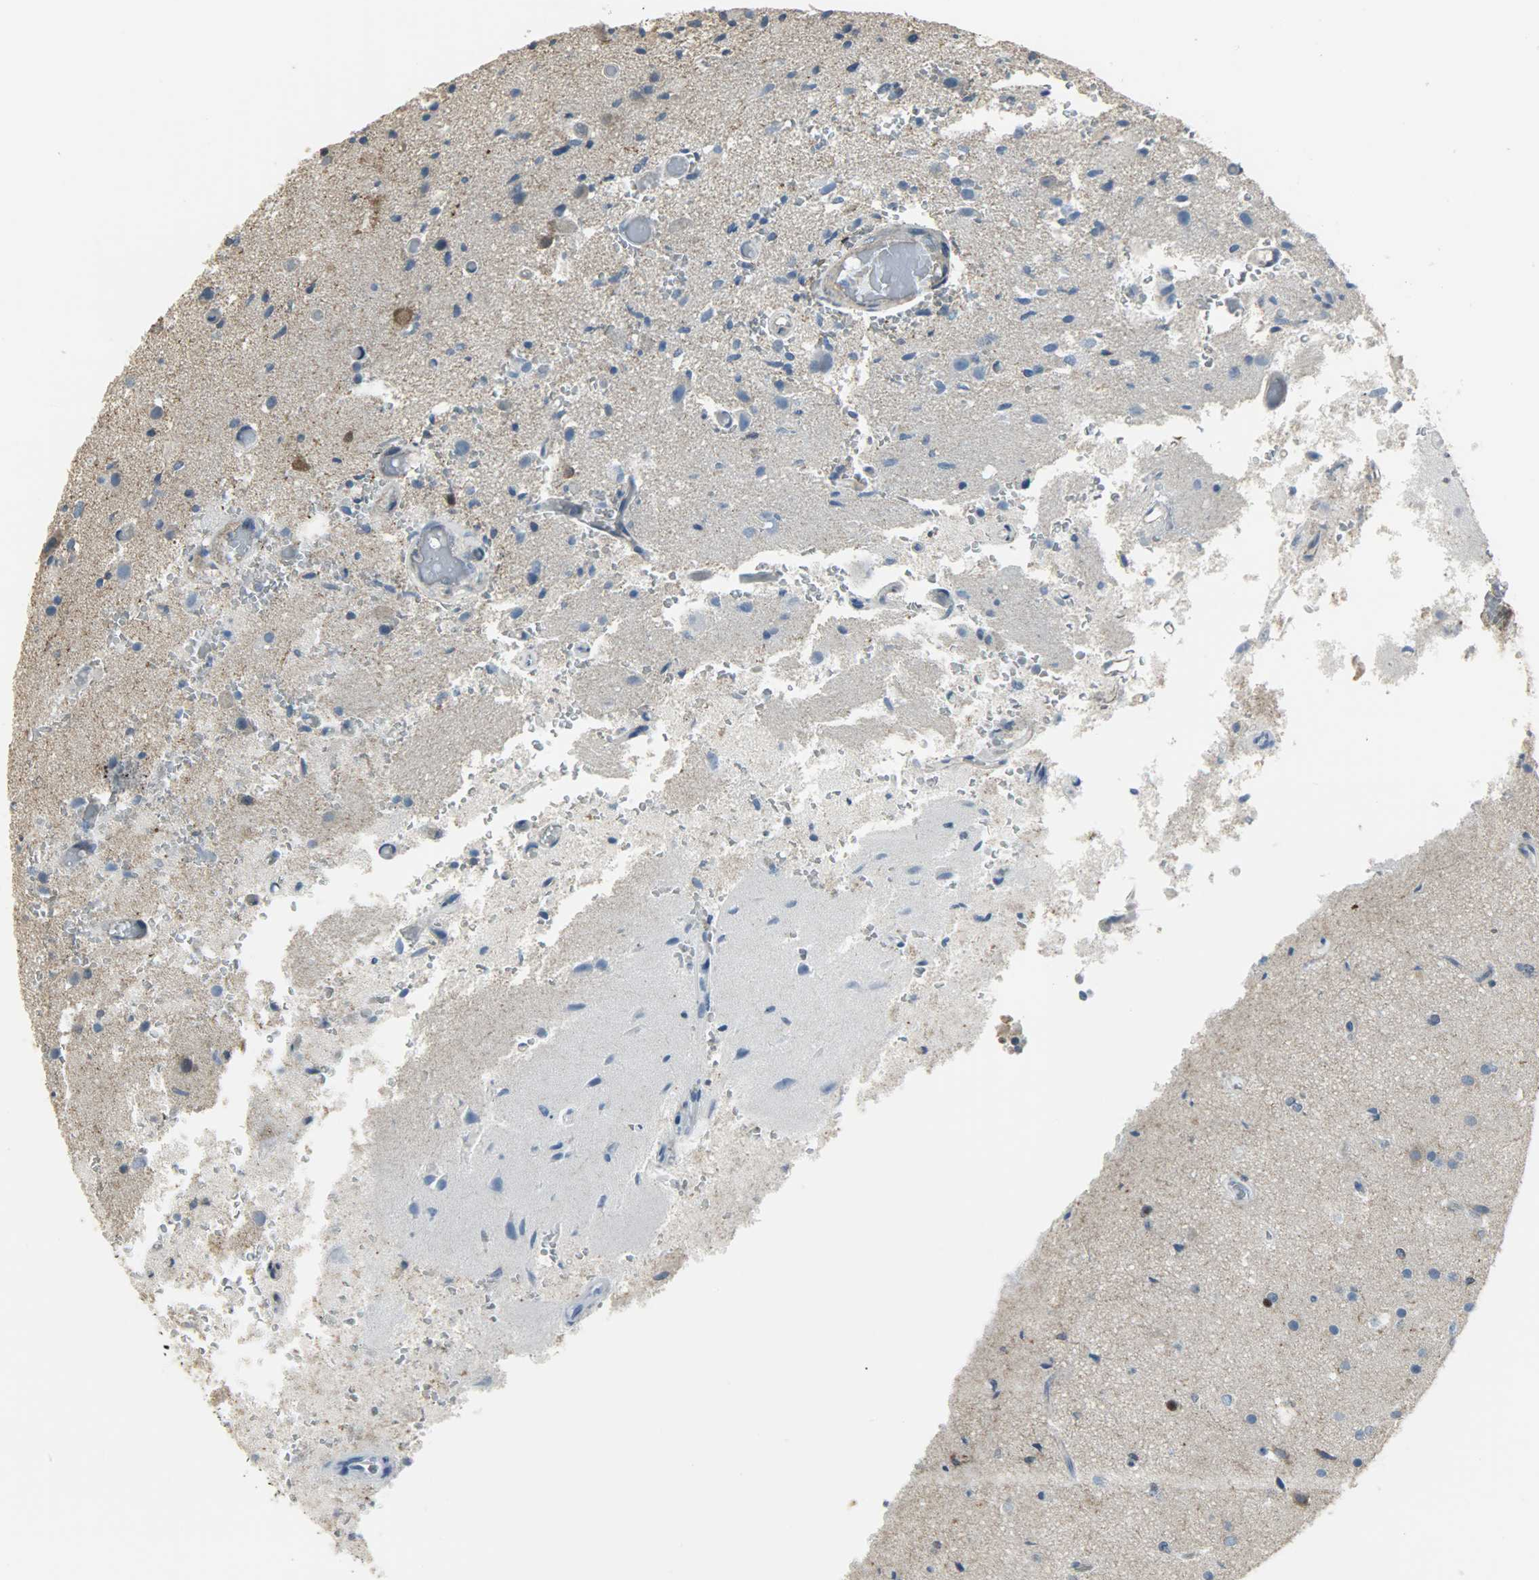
{"staining": {"intensity": "weak", "quantity": ">75%", "location": "cytoplasmic/membranous"}, "tissue": "glioma", "cell_type": "Tumor cells", "image_type": "cancer", "snomed": [{"axis": "morphology", "description": "Normal tissue, NOS"}, {"axis": "morphology", "description": "Glioma, malignant, High grade"}, {"axis": "topography", "description": "Cerebral cortex"}], "caption": "This image demonstrates immunohistochemistry (IHC) staining of glioma, with low weak cytoplasmic/membranous positivity in about >75% of tumor cells.", "gene": "DNAJA4", "patient": {"sex": "male", "age": 77}}